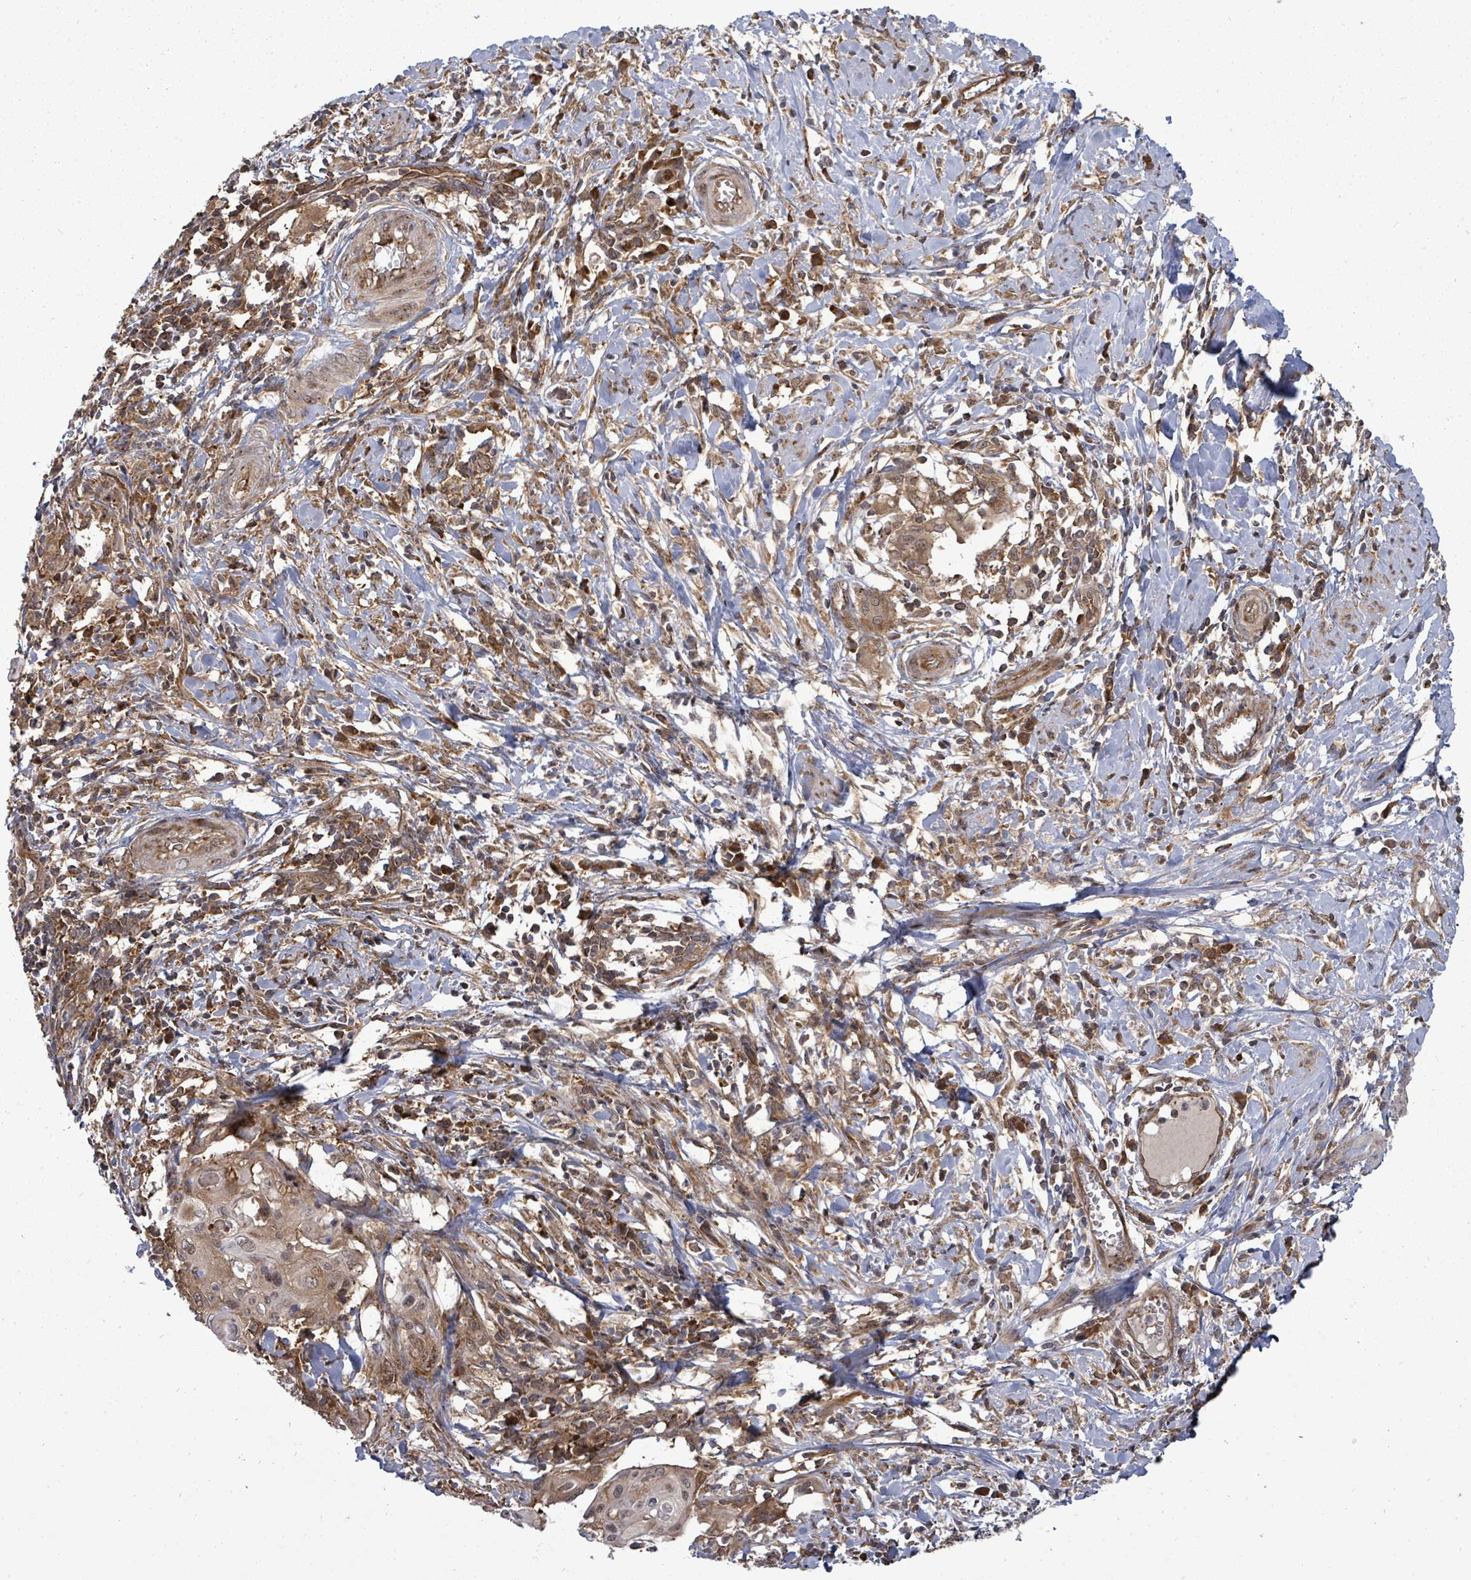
{"staining": {"intensity": "moderate", "quantity": ">75%", "location": "cytoplasmic/membranous"}, "tissue": "cervical cancer", "cell_type": "Tumor cells", "image_type": "cancer", "snomed": [{"axis": "morphology", "description": "Squamous cell carcinoma, NOS"}, {"axis": "topography", "description": "Cervix"}], "caption": "Cervical cancer stained for a protein demonstrates moderate cytoplasmic/membranous positivity in tumor cells. The staining is performed using DAB brown chromogen to label protein expression. The nuclei are counter-stained blue using hematoxylin.", "gene": "EIF3C", "patient": {"sex": "female", "age": 39}}